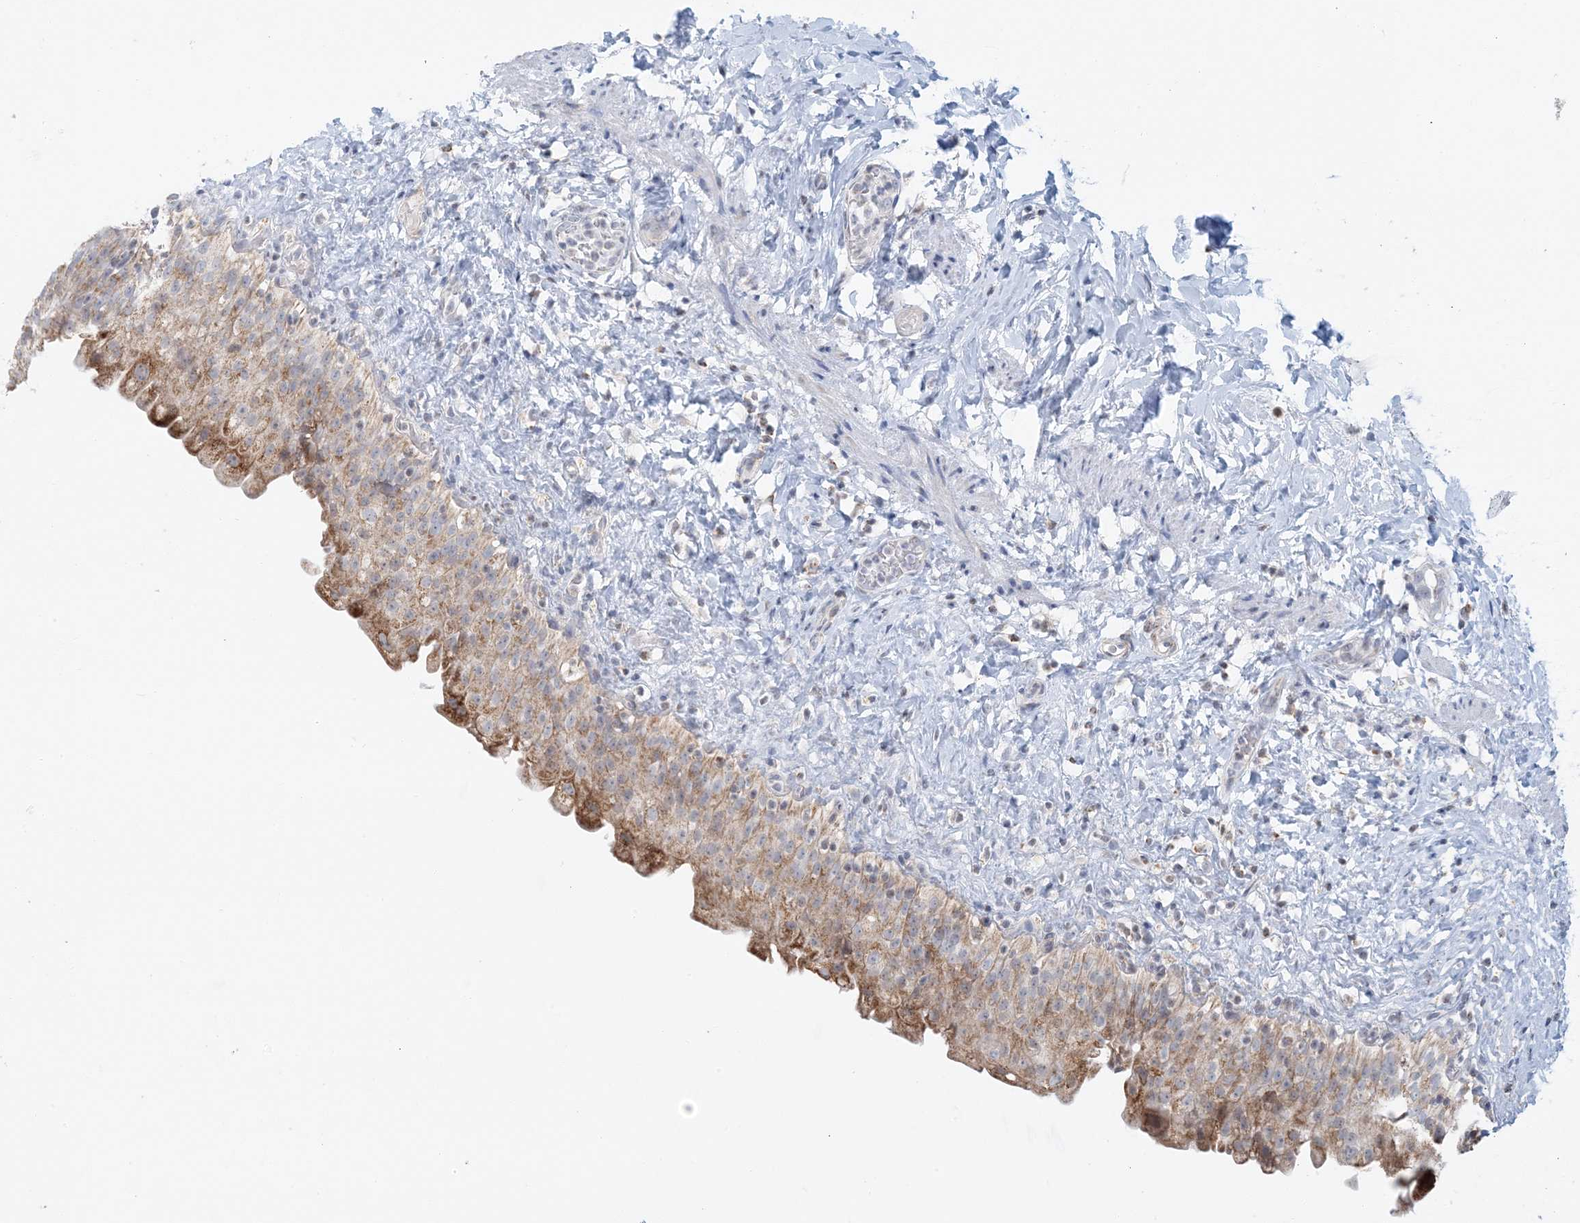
{"staining": {"intensity": "moderate", "quantity": ">75%", "location": "cytoplasmic/membranous"}, "tissue": "urinary bladder", "cell_type": "Urothelial cells", "image_type": "normal", "snomed": [{"axis": "morphology", "description": "Normal tissue, NOS"}, {"axis": "topography", "description": "Urinary bladder"}], "caption": "A micrograph showing moderate cytoplasmic/membranous staining in approximately >75% of urothelial cells in normal urinary bladder, as visualized by brown immunohistochemical staining.", "gene": "BDH1", "patient": {"sex": "female", "age": 27}}